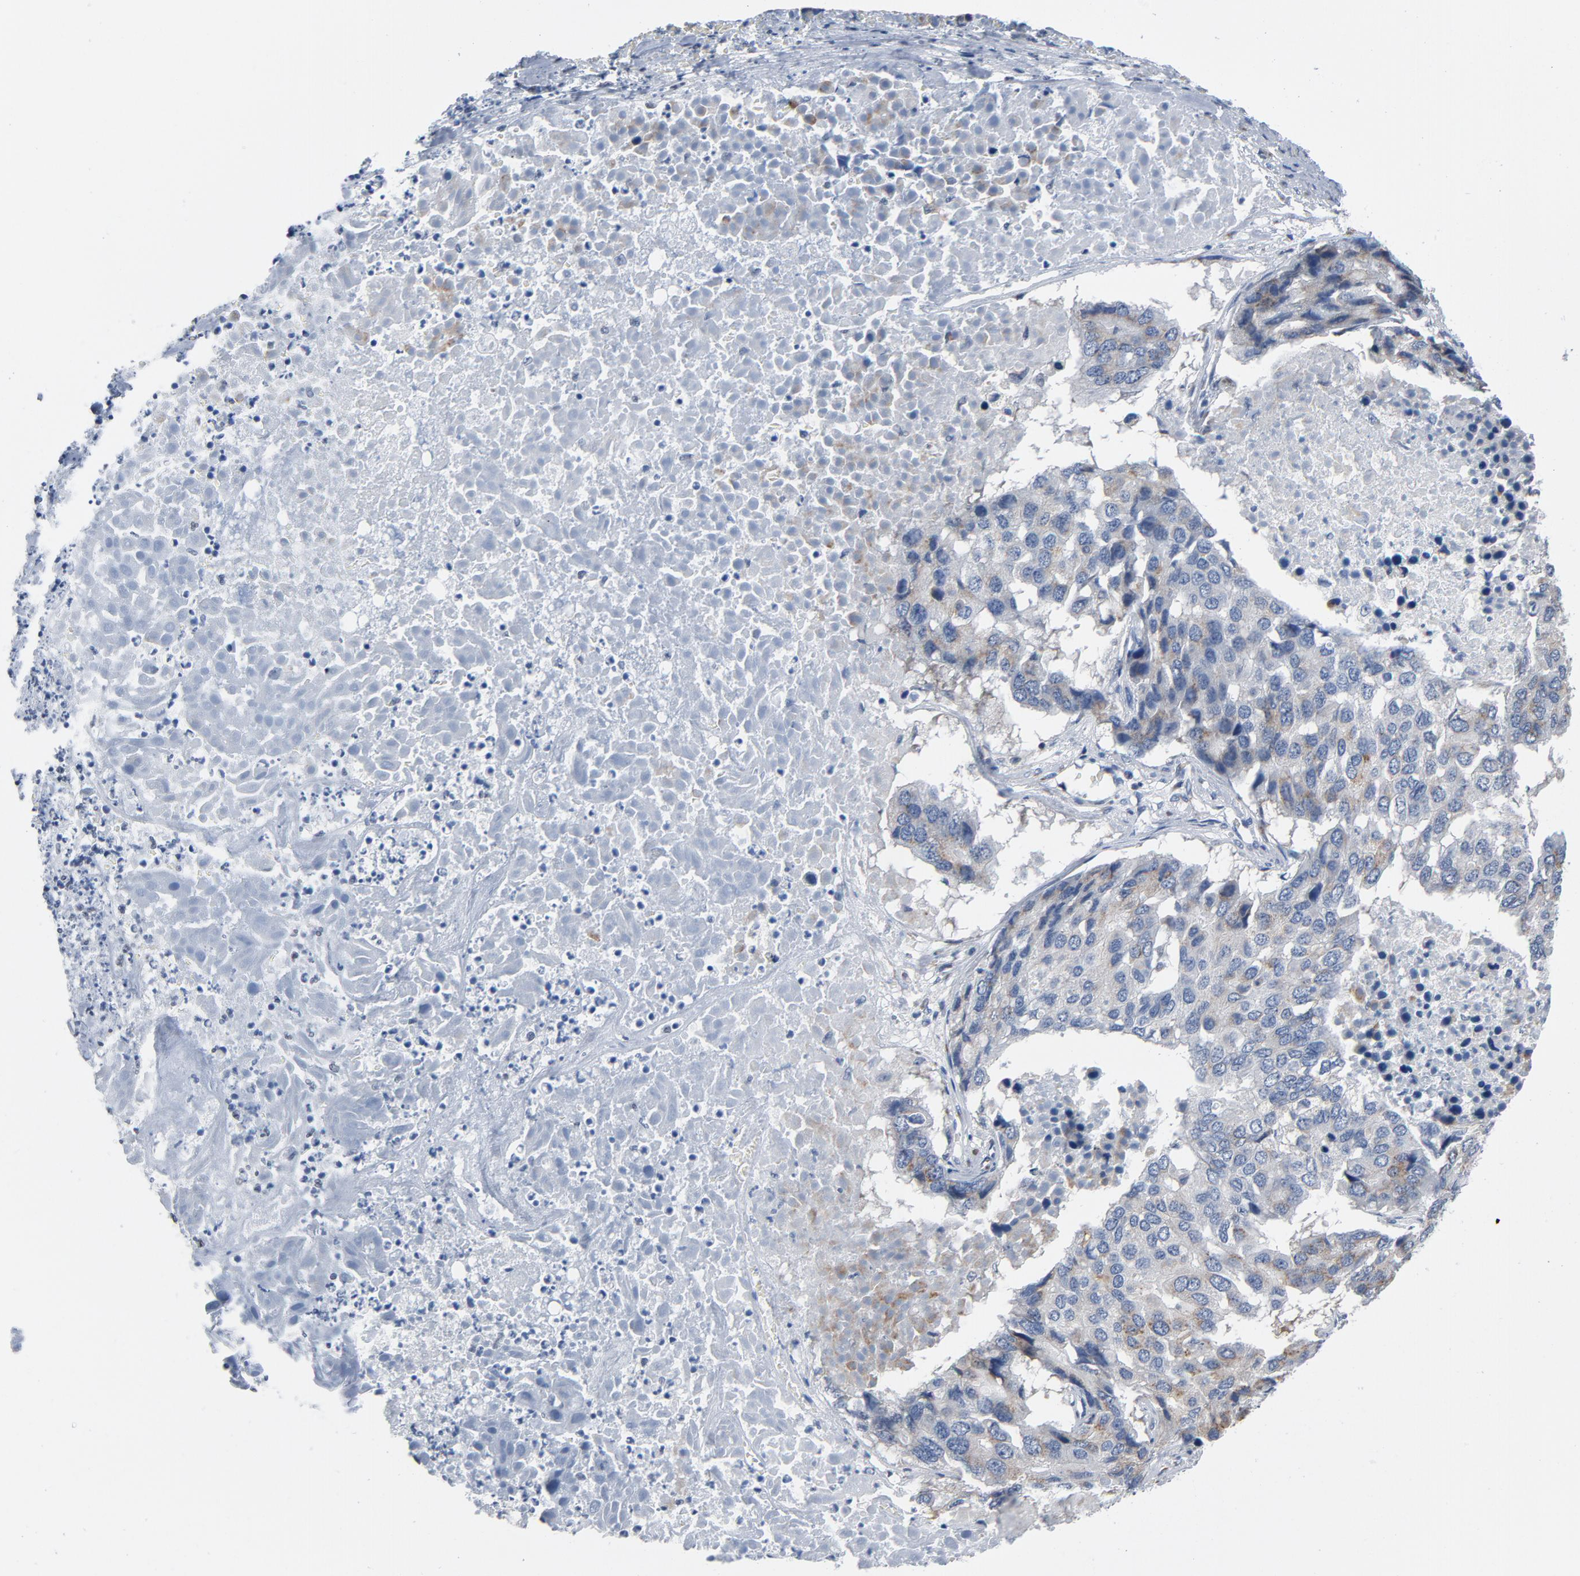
{"staining": {"intensity": "moderate", "quantity": "<25%", "location": "cytoplasmic/membranous"}, "tissue": "pancreatic cancer", "cell_type": "Tumor cells", "image_type": "cancer", "snomed": [{"axis": "morphology", "description": "Adenocarcinoma, NOS"}, {"axis": "topography", "description": "Pancreas"}], "caption": "Immunohistochemistry (IHC) staining of pancreatic cancer (adenocarcinoma), which shows low levels of moderate cytoplasmic/membranous expression in about <25% of tumor cells indicating moderate cytoplasmic/membranous protein expression. The staining was performed using DAB (brown) for protein detection and nuclei were counterstained in hematoxylin (blue).", "gene": "YIPF6", "patient": {"sex": "male", "age": 50}}